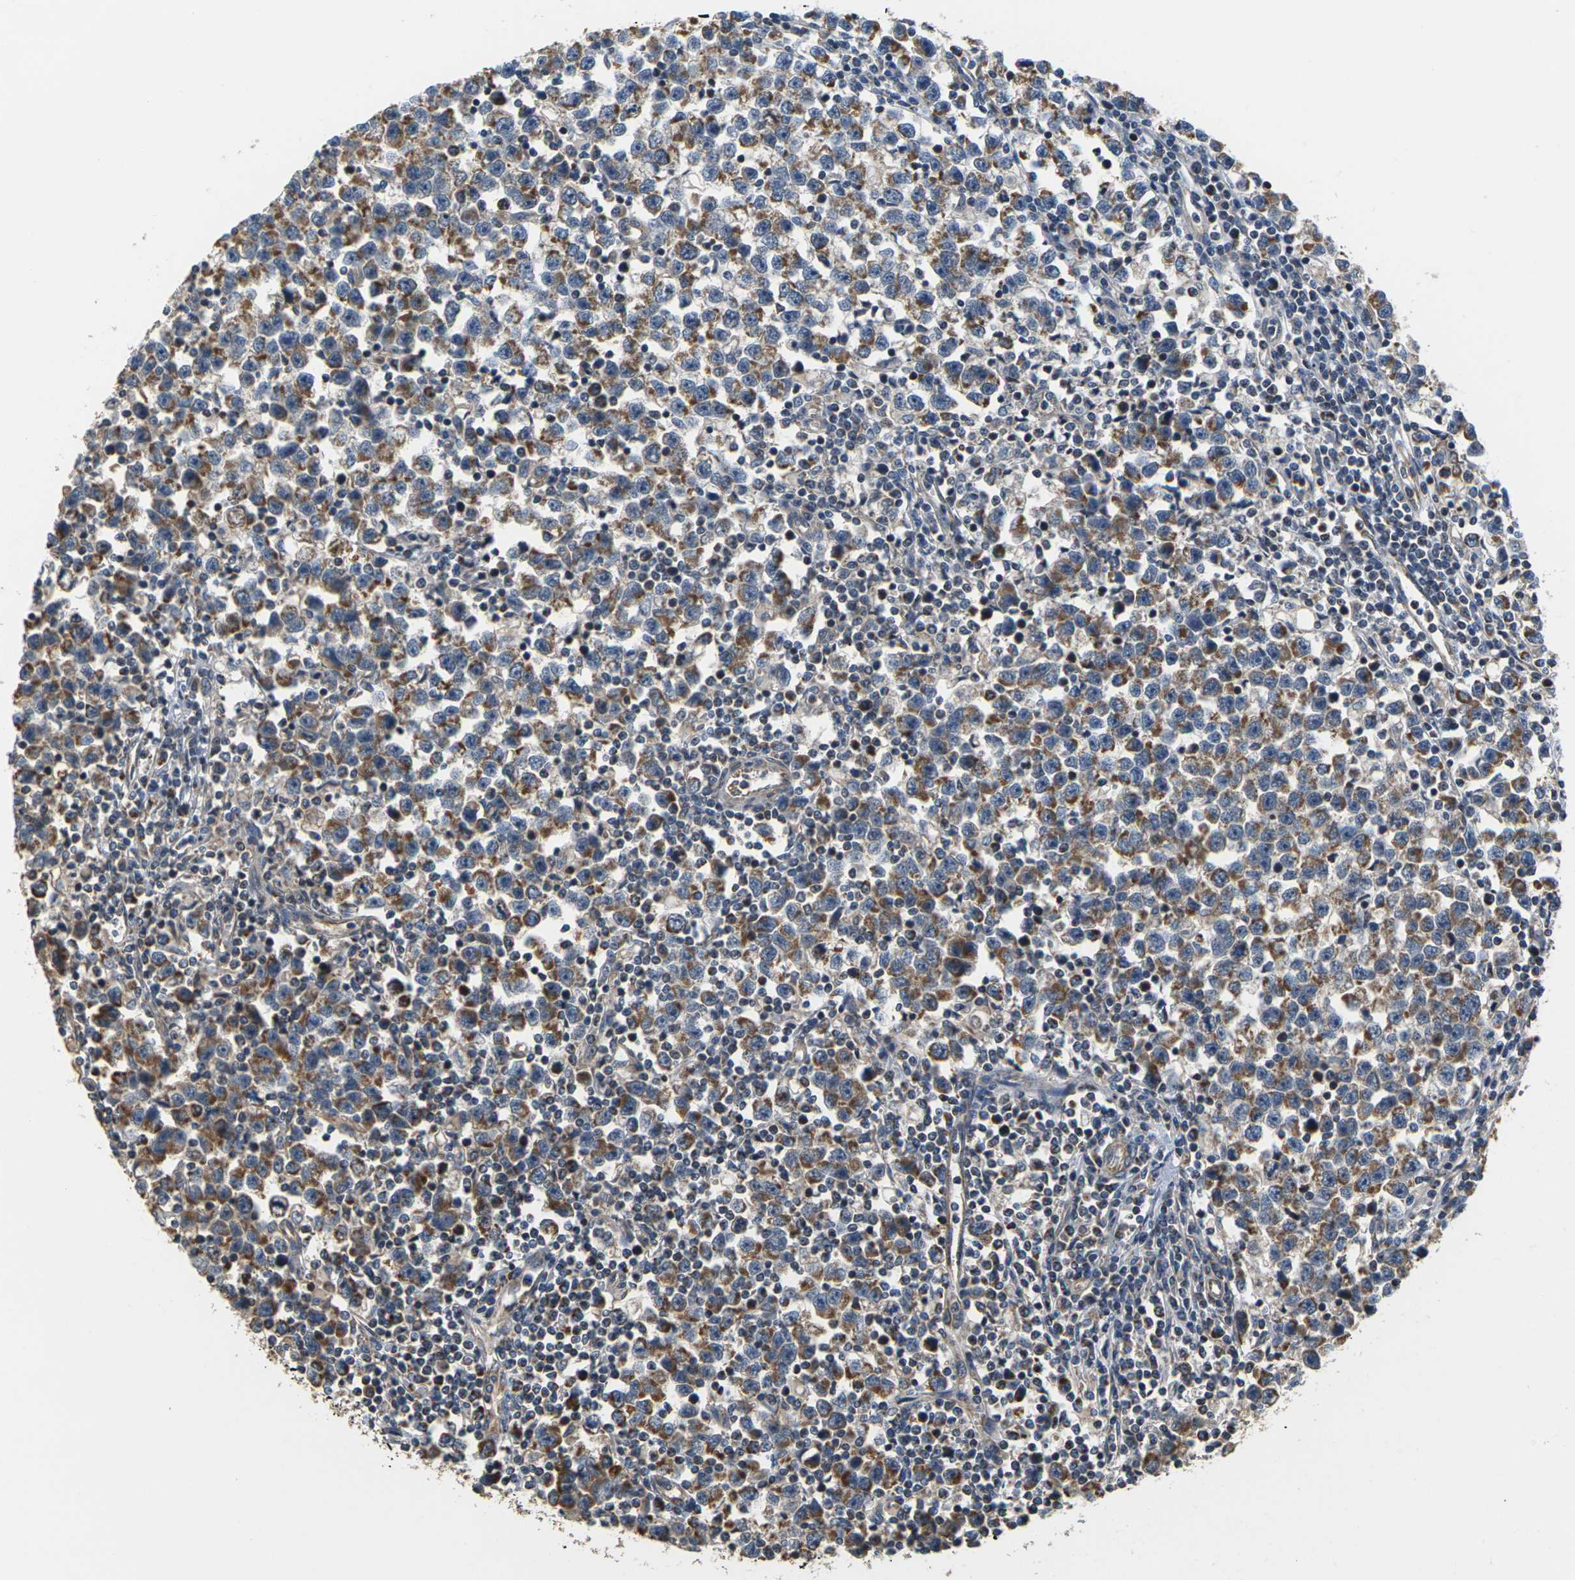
{"staining": {"intensity": "moderate", "quantity": ">75%", "location": "cytoplasmic/membranous"}, "tissue": "testis cancer", "cell_type": "Tumor cells", "image_type": "cancer", "snomed": [{"axis": "morphology", "description": "Seminoma, NOS"}, {"axis": "topography", "description": "Testis"}], "caption": "Testis seminoma tissue displays moderate cytoplasmic/membranous staining in approximately >75% of tumor cells", "gene": "PCDHB4", "patient": {"sex": "male", "age": 43}}